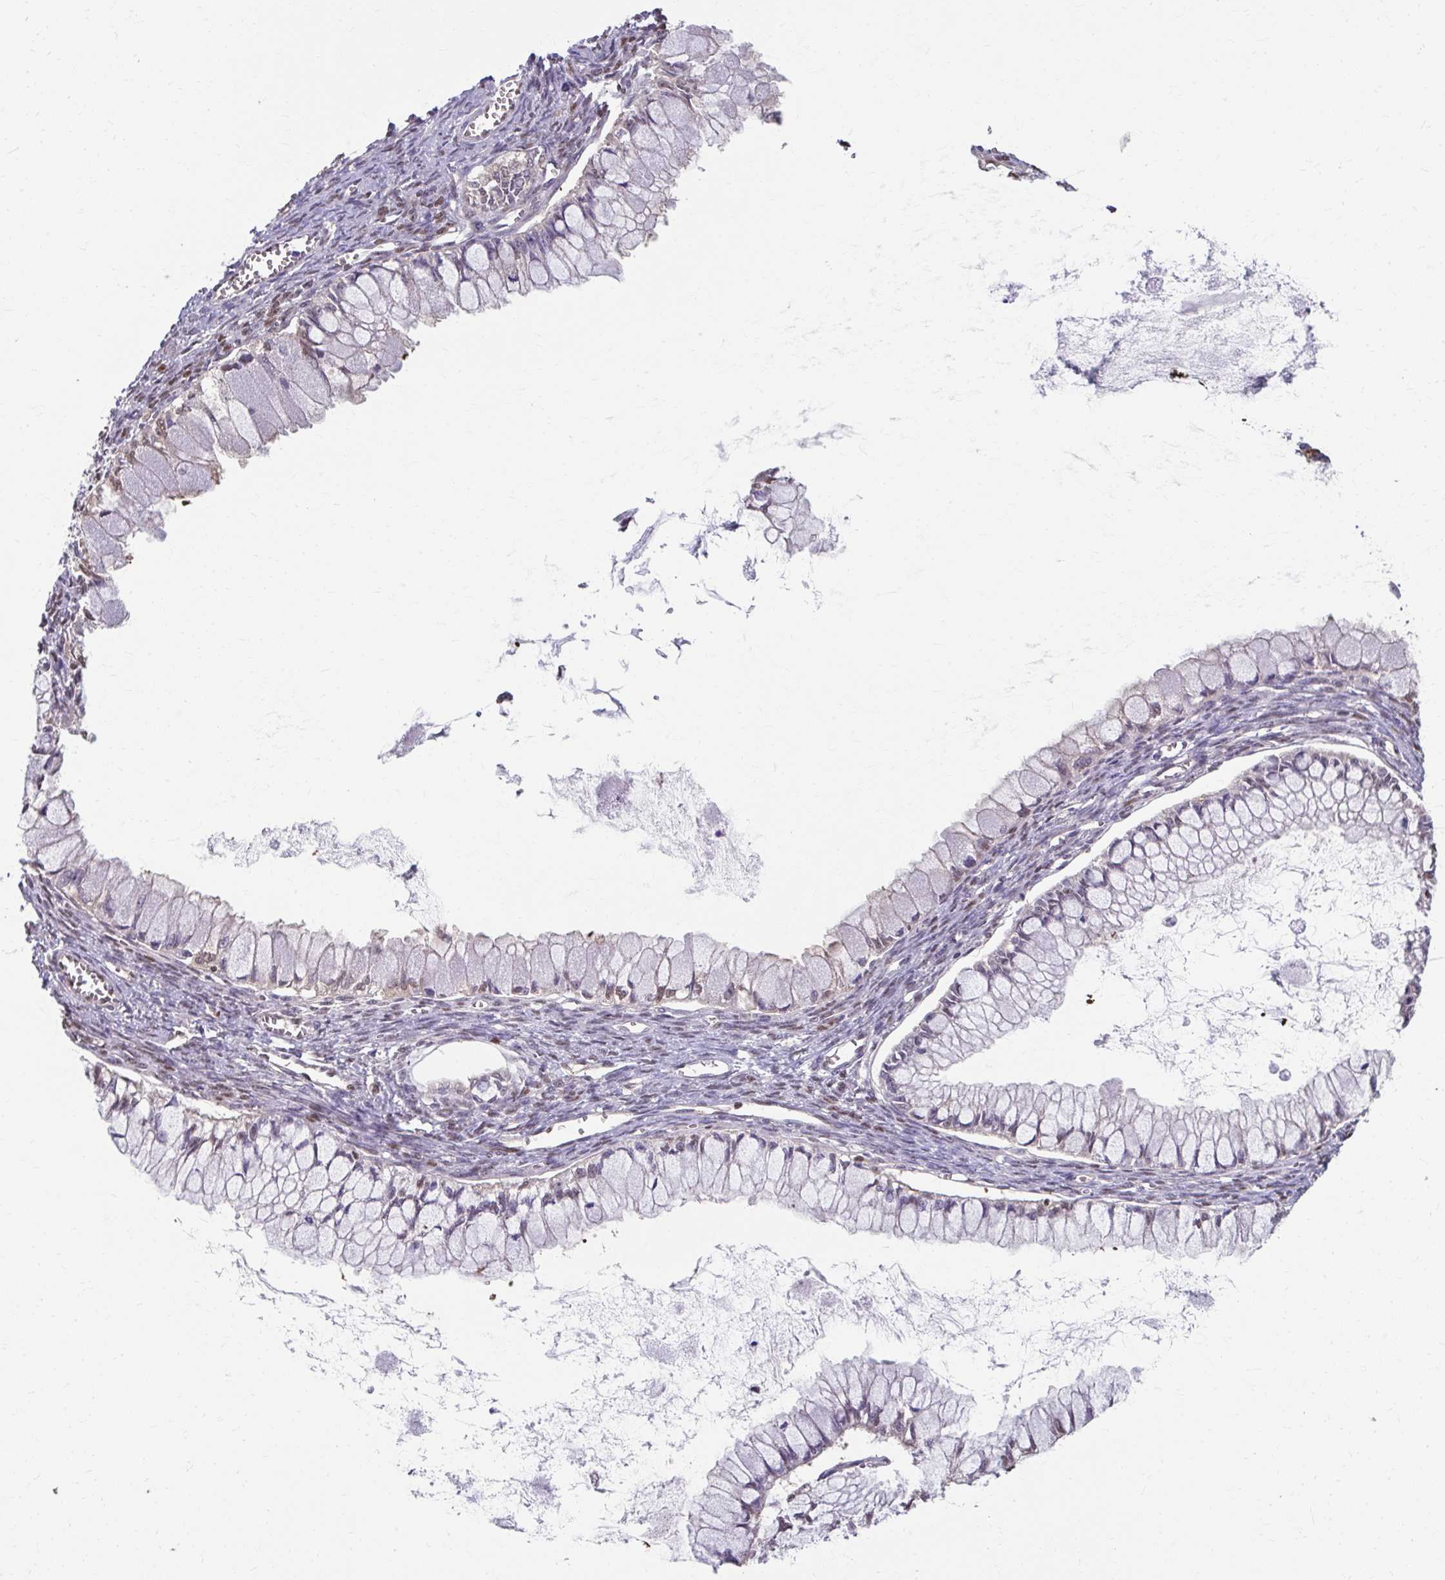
{"staining": {"intensity": "weak", "quantity": "<25%", "location": "nuclear"}, "tissue": "ovarian cancer", "cell_type": "Tumor cells", "image_type": "cancer", "snomed": [{"axis": "morphology", "description": "Cystadenocarcinoma, mucinous, NOS"}, {"axis": "topography", "description": "Ovary"}], "caption": "Human ovarian cancer stained for a protein using immunohistochemistry (IHC) shows no staining in tumor cells.", "gene": "ING4", "patient": {"sex": "female", "age": 34}}